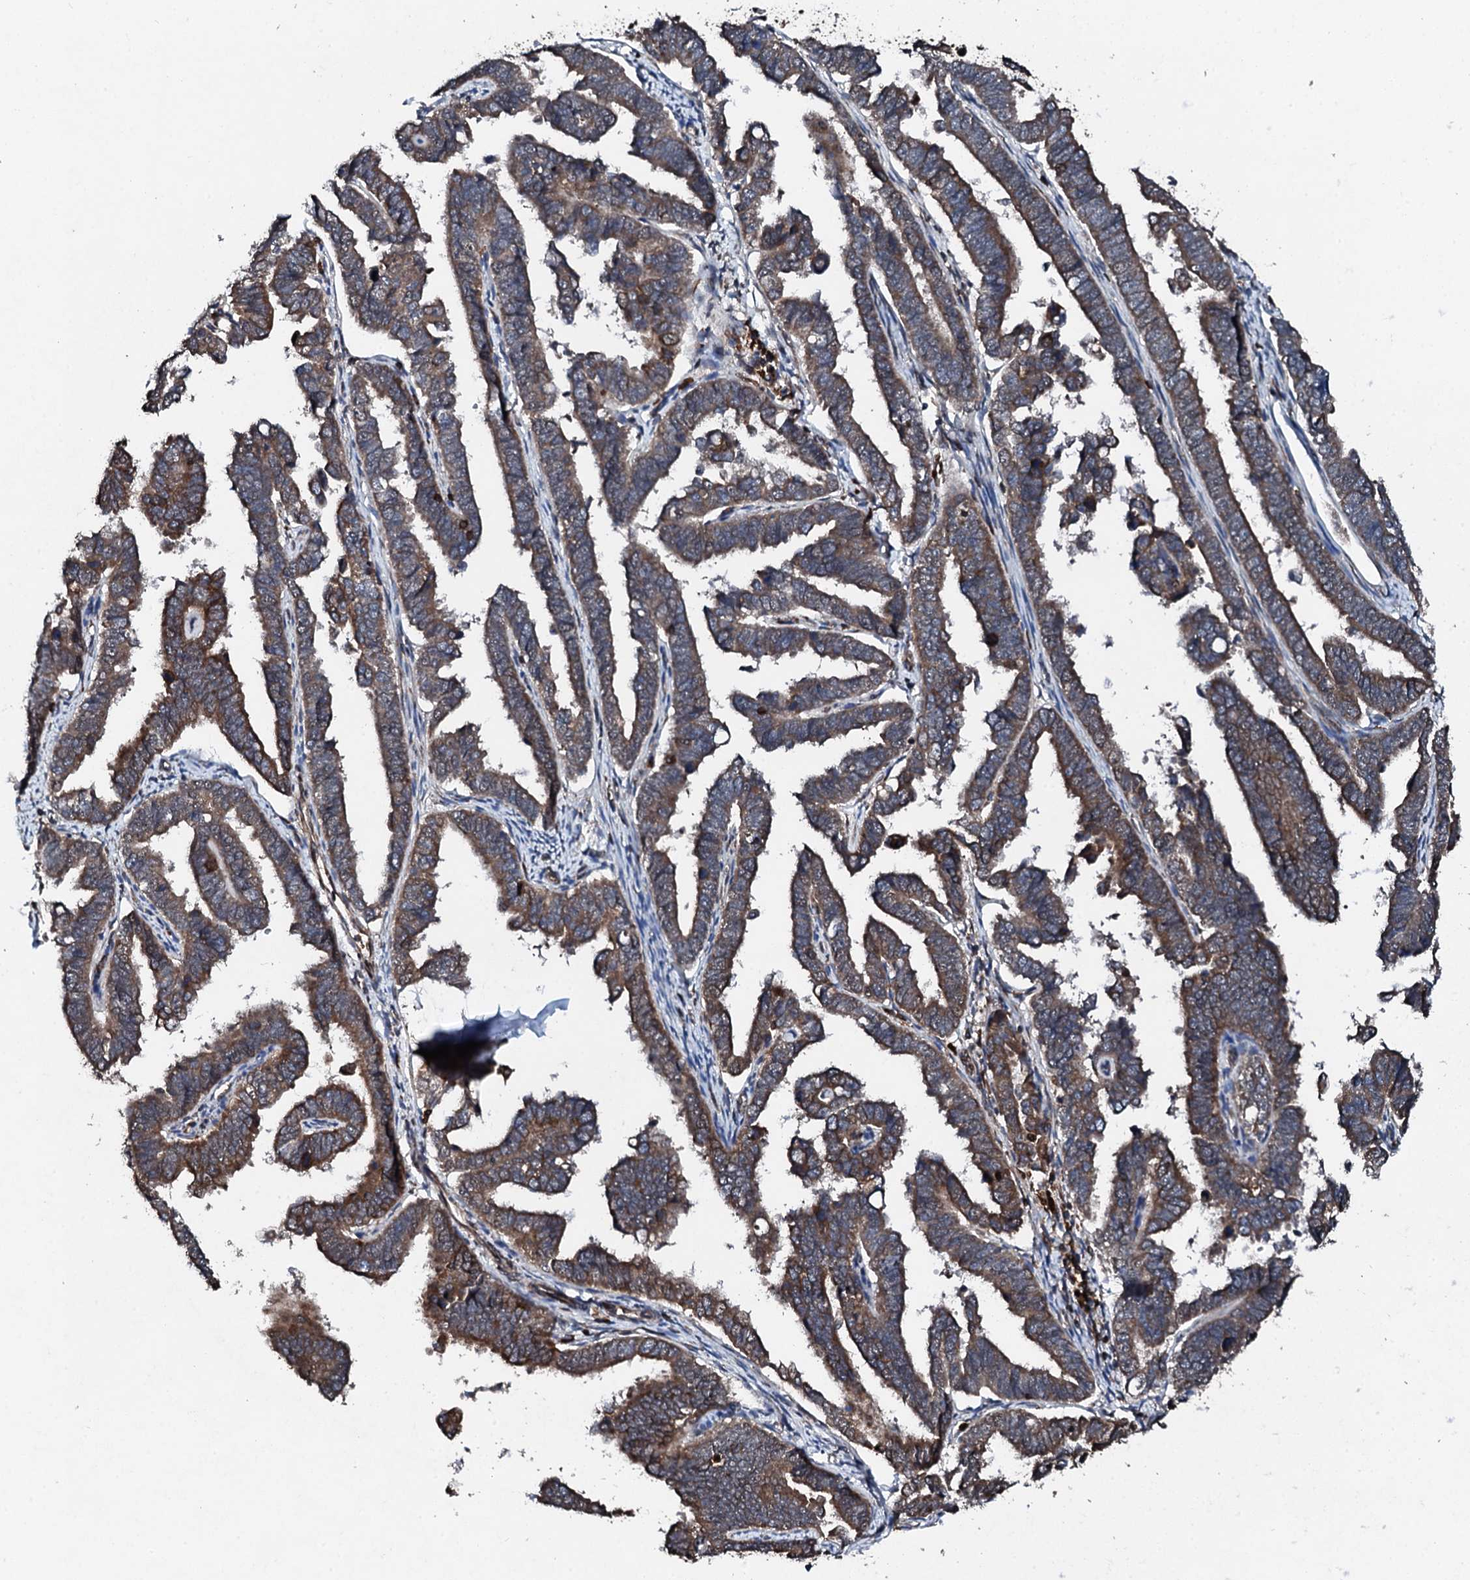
{"staining": {"intensity": "moderate", "quantity": ">75%", "location": "cytoplasmic/membranous"}, "tissue": "endometrial cancer", "cell_type": "Tumor cells", "image_type": "cancer", "snomed": [{"axis": "morphology", "description": "Adenocarcinoma, NOS"}, {"axis": "topography", "description": "Endometrium"}], "caption": "Immunohistochemistry (IHC) micrograph of human adenocarcinoma (endometrial) stained for a protein (brown), which exhibits medium levels of moderate cytoplasmic/membranous staining in about >75% of tumor cells.", "gene": "EDC4", "patient": {"sex": "female", "age": 75}}